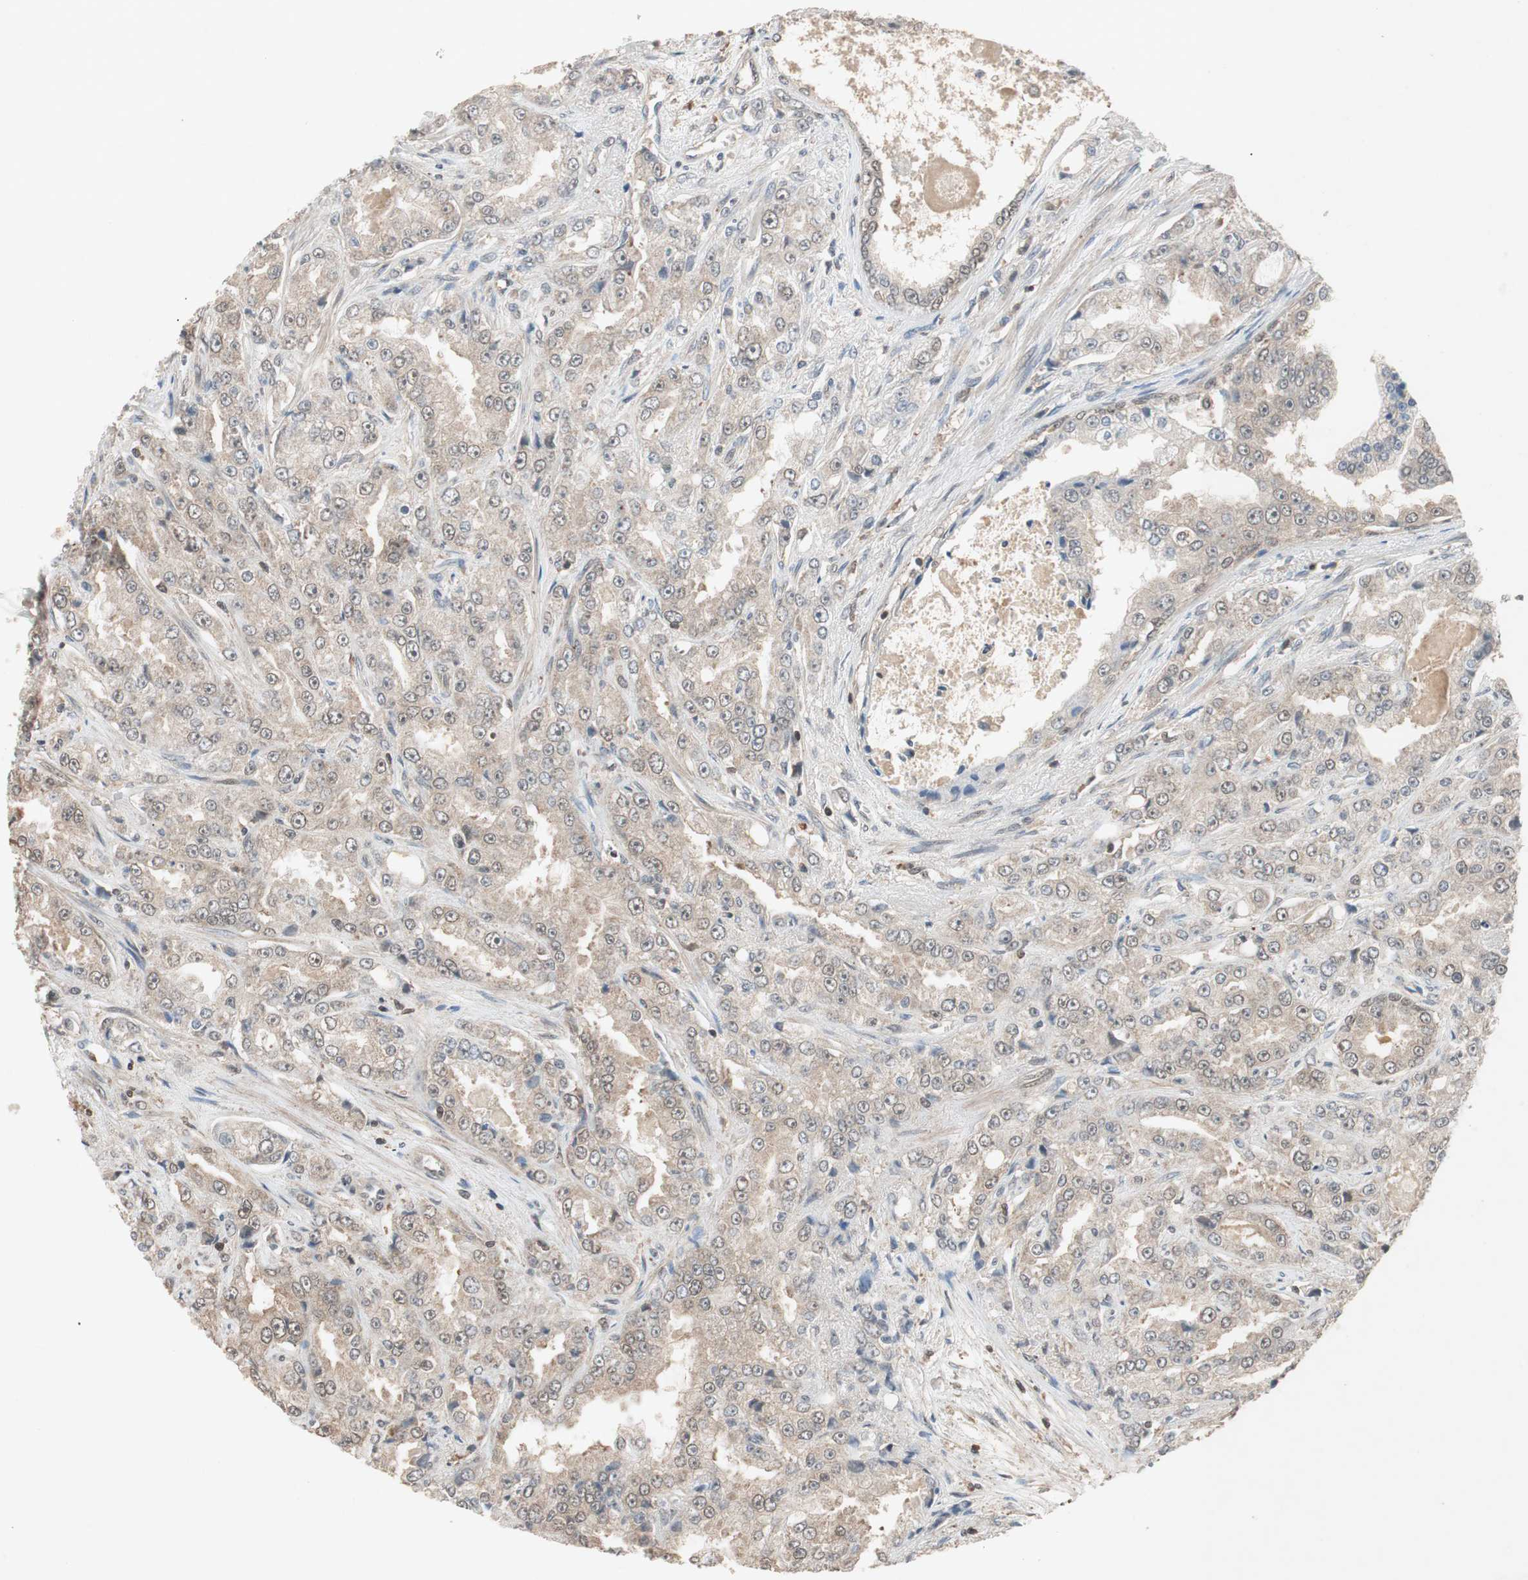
{"staining": {"intensity": "moderate", "quantity": ">75%", "location": "cytoplasmic/membranous,nuclear"}, "tissue": "prostate cancer", "cell_type": "Tumor cells", "image_type": "cancer", "snomed": [{"axis": "morphology", "description": "Adenocarcinoma, High grade"}, {"axis": "topography", "description": "Prostate"}], "caption": "Immunohistochemical staining of prostate cancer exhibits medium levels of moderate cytoplasmic/membranous and nuclear protein expression in about >75% of tumor cells.", "gene": "GART", "patient": {"sex": "male", "age": 73}}